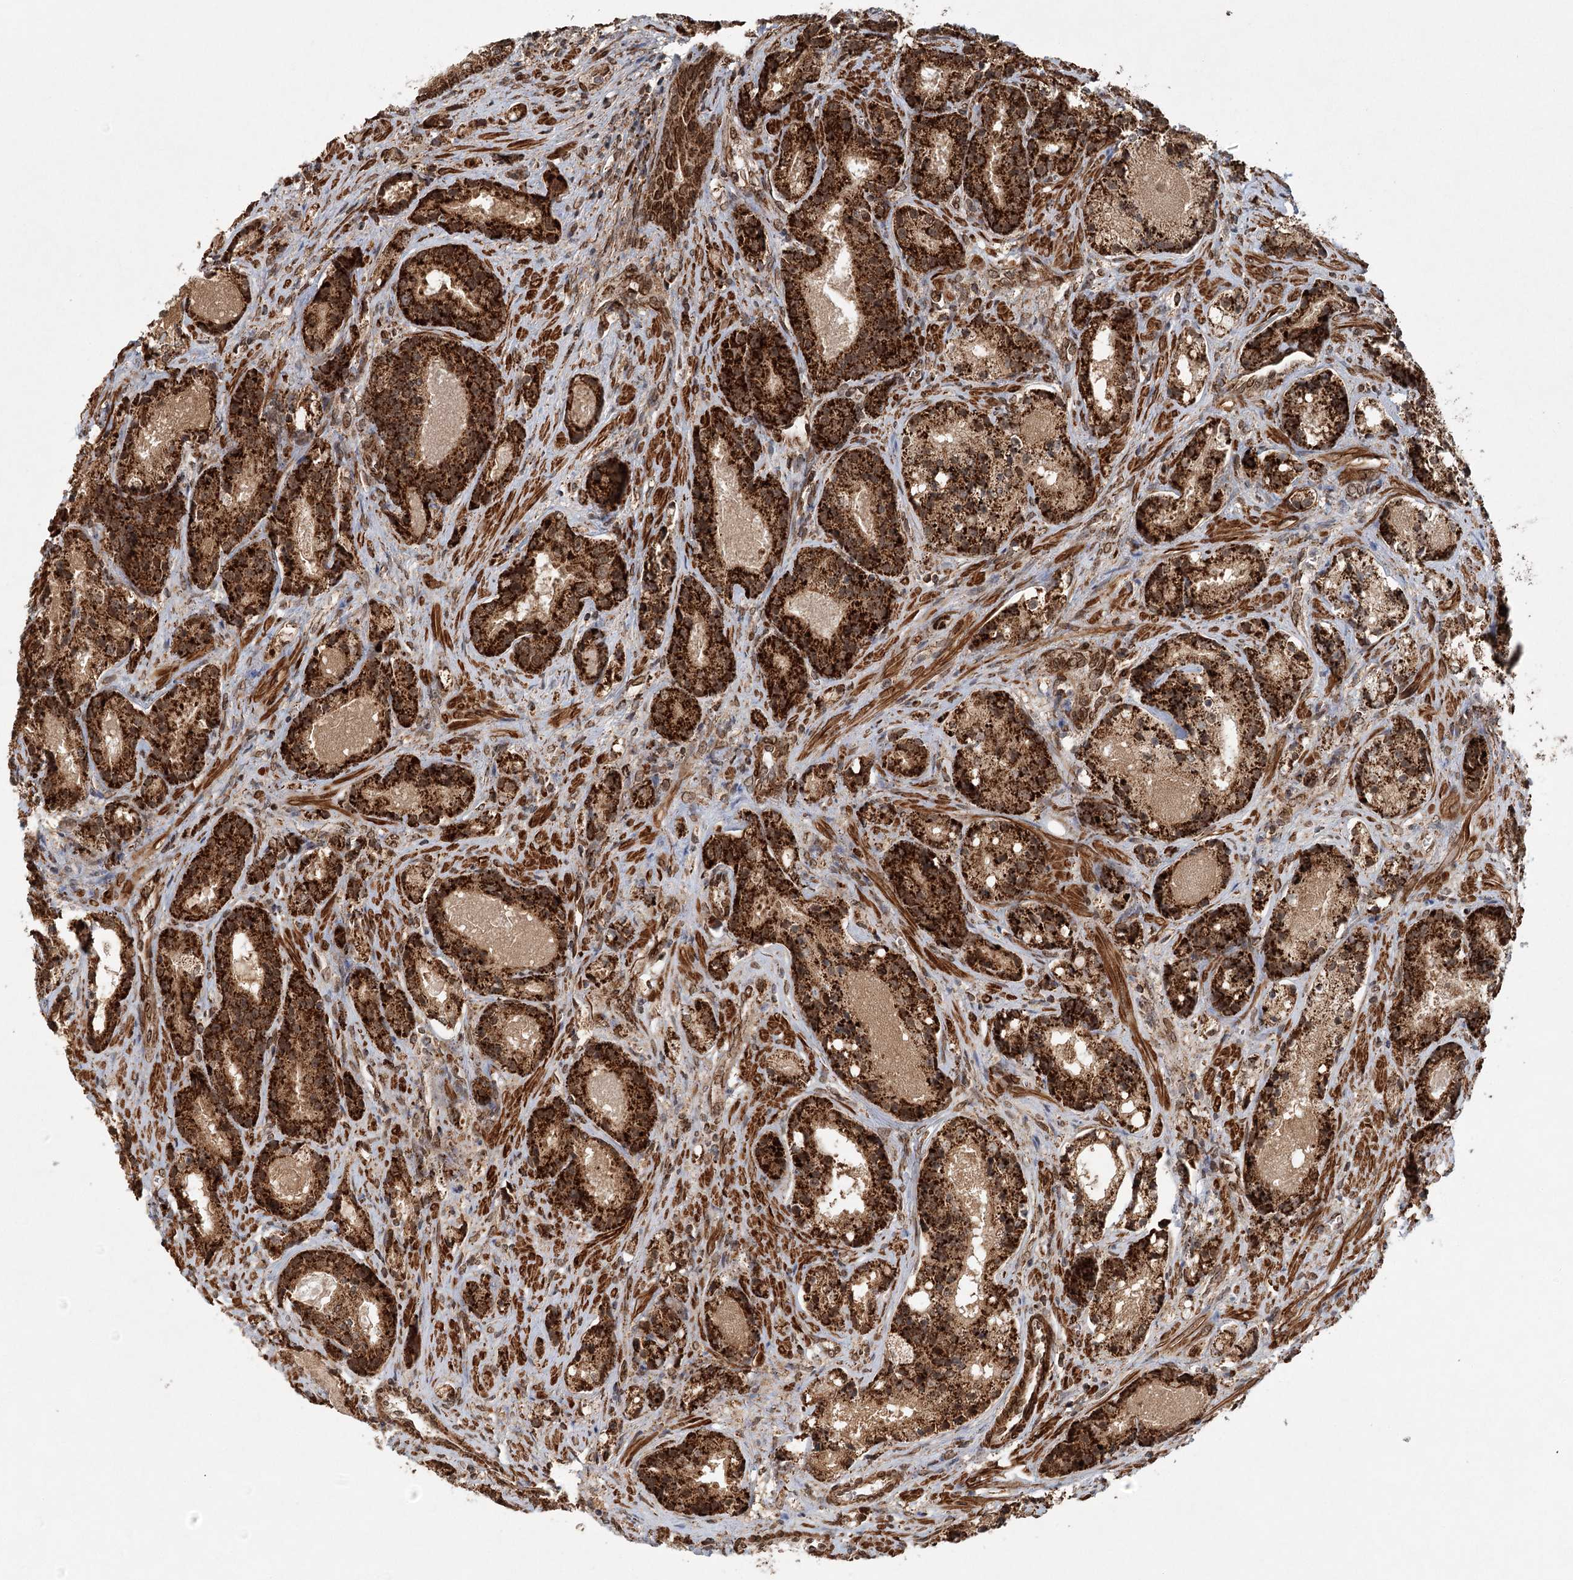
{"staining": {"intensity": "strong", "quantity": ">75%", "location": "cytoplasmic/membranous"}, "tissue": "prostate cancer", "cell_type": "Tumor cells", "image_type": "cancer", "snomed": [{"axis": "morphology", "description": "Adenocarcinoma, High grade"}, {"axis": "topography", "description": "Prostate"}], "caption": "Immunohistochemistry (IHC) of prostate cancer (high-grade adenocarcinoma) shows high levels of strong cytoplasmic/membranous staining in approximately >75% of tumor cells. (Stains: DAB in brown, nuclei in blue, Microscopy: brightfield microscopy at high magnification).", "gene": "BCKDHA", "patient": {"sex": "male", "age": 60}}